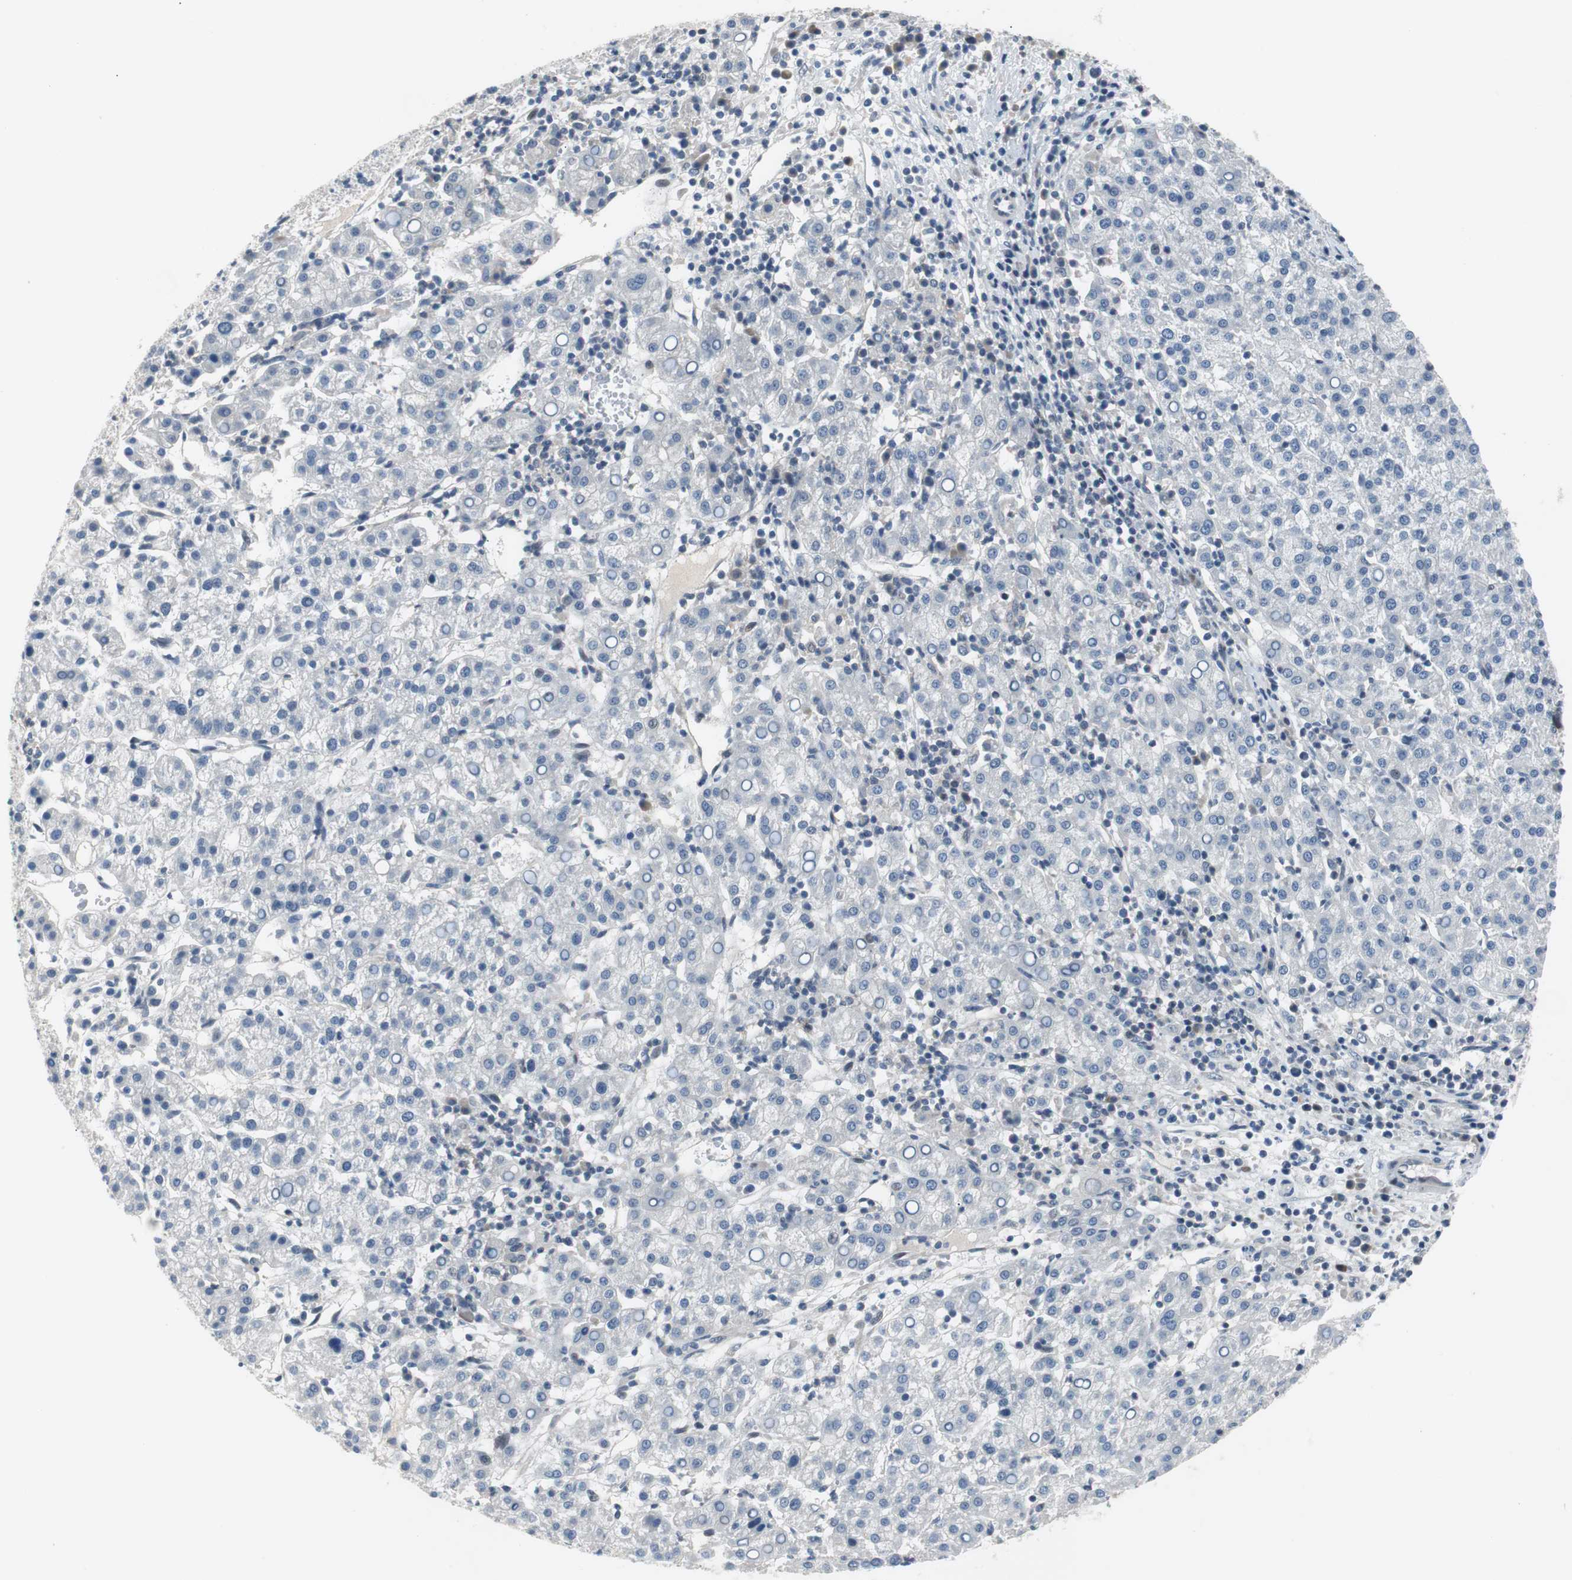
{"staining": {"intensity": "negative", "quantity": "none", "location": "none"}, "tissue": "liver cancer", "cell_type": "Tumor cells", "image_type": "cancer", "snomed": [{"axis": "morphology", "description": "Carcinoma, Hepatocellular, NOS"}, {"axis": "topography", "description": "Liver"}], "caption": "Immunohistochemistry (IHC) histopathology image of liver cancer (hepatocellular carcinoma) stained for a protein (brown), which shows no positivity in tumor cells.", "gene": "MAP2K4", "patient": {"sex": "female", "age": 58}}